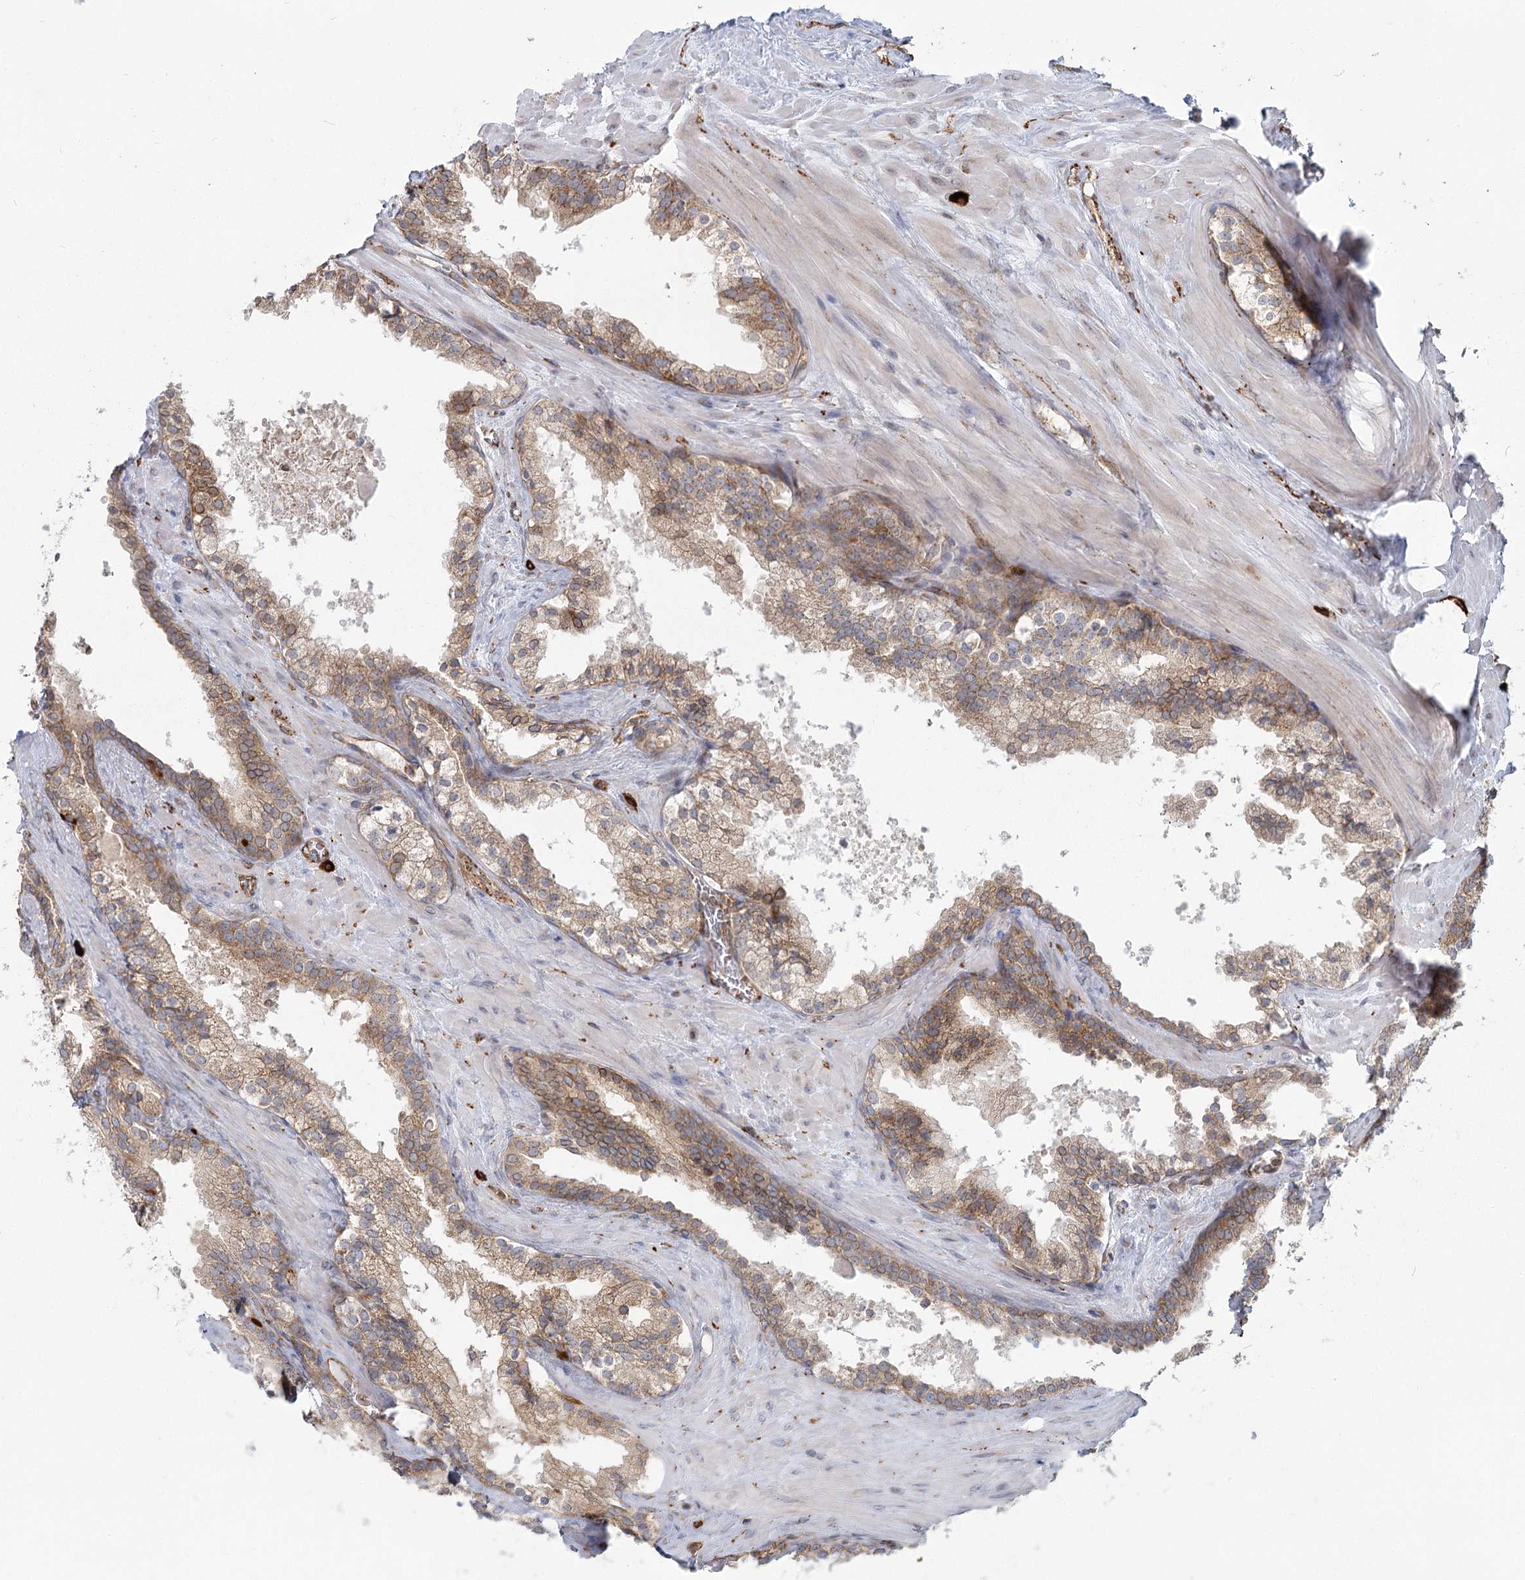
{"staining": {"intensity": "moderate", "quantity": ">75%", "location": "cytoplasmic/membranous"}, "tissue": "prostate cancer", "cell_type": "Tumor cells", "image_type": "cancer", "snomed": [{"axis": "morphology", "description": "Adenocarcinoma, High grade"}, {"axis": "topography", "description": "Prostate"}], "caption": "Prostate adenocarcinoma (high-grade) stained with DAB (3,3'-diaminobenzidine) immunohistochemistry (IHC) displays medium levels of moderate cytoplasmic/membranous positivity in about >75% of tumor cells. (DAB IHC with brightfield microscopy, high magnification).", "gene": "HARS2", "patient": {"sex": "male", "age": 57}}